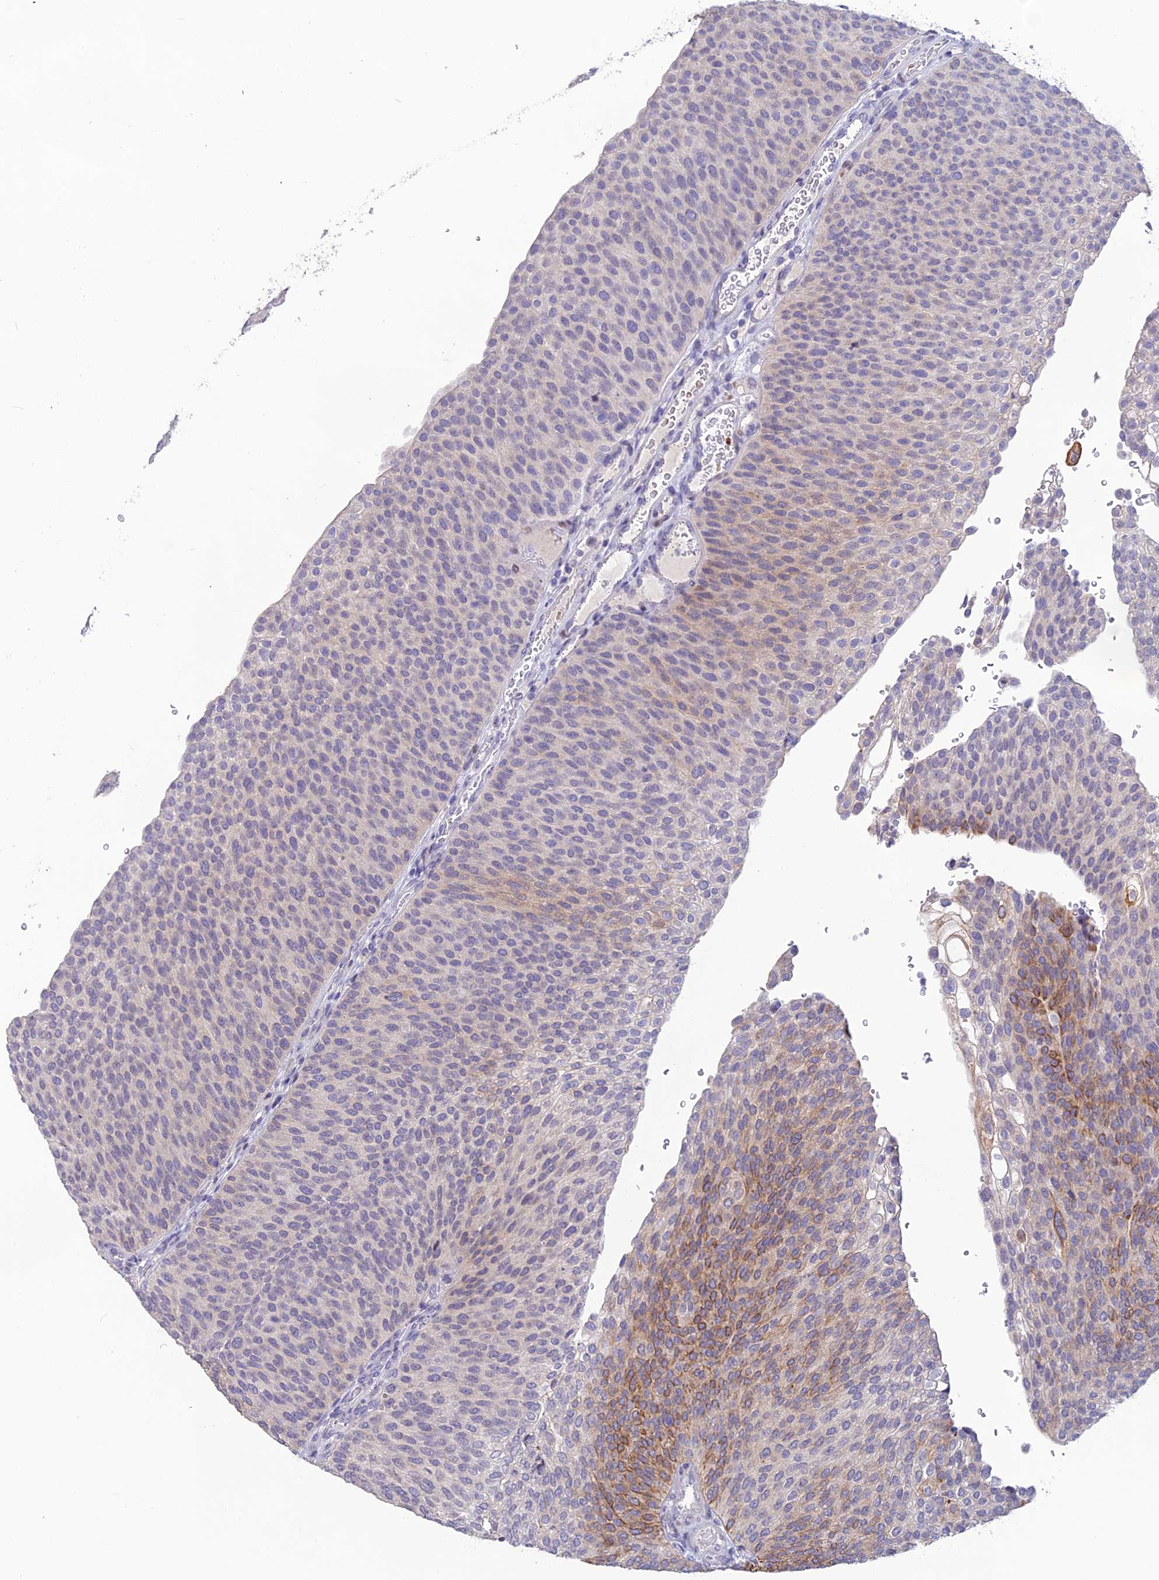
{"staining": {"intensity": "moderate", "quantity": "<25%", "location": "cytoplasmic/membranous"}, "tissue": "urothelial cancer", "cell_type": "Tumor cells", "image_type": "cancer", "snomed": [{"axis": "morphology", "description": "Urothelial carcinoma, High grade"}, {"axis": "topography", "description": "Urinary bladder"}], "caption": "Immunohistochemistry (DAB) staining of urothelial cancer shows moderate cytoplasmic/membranous protein positivity in about <25% of tumor cells.", "gene": "TMEM134", "patient": {"sex": "female", "age": 79}}